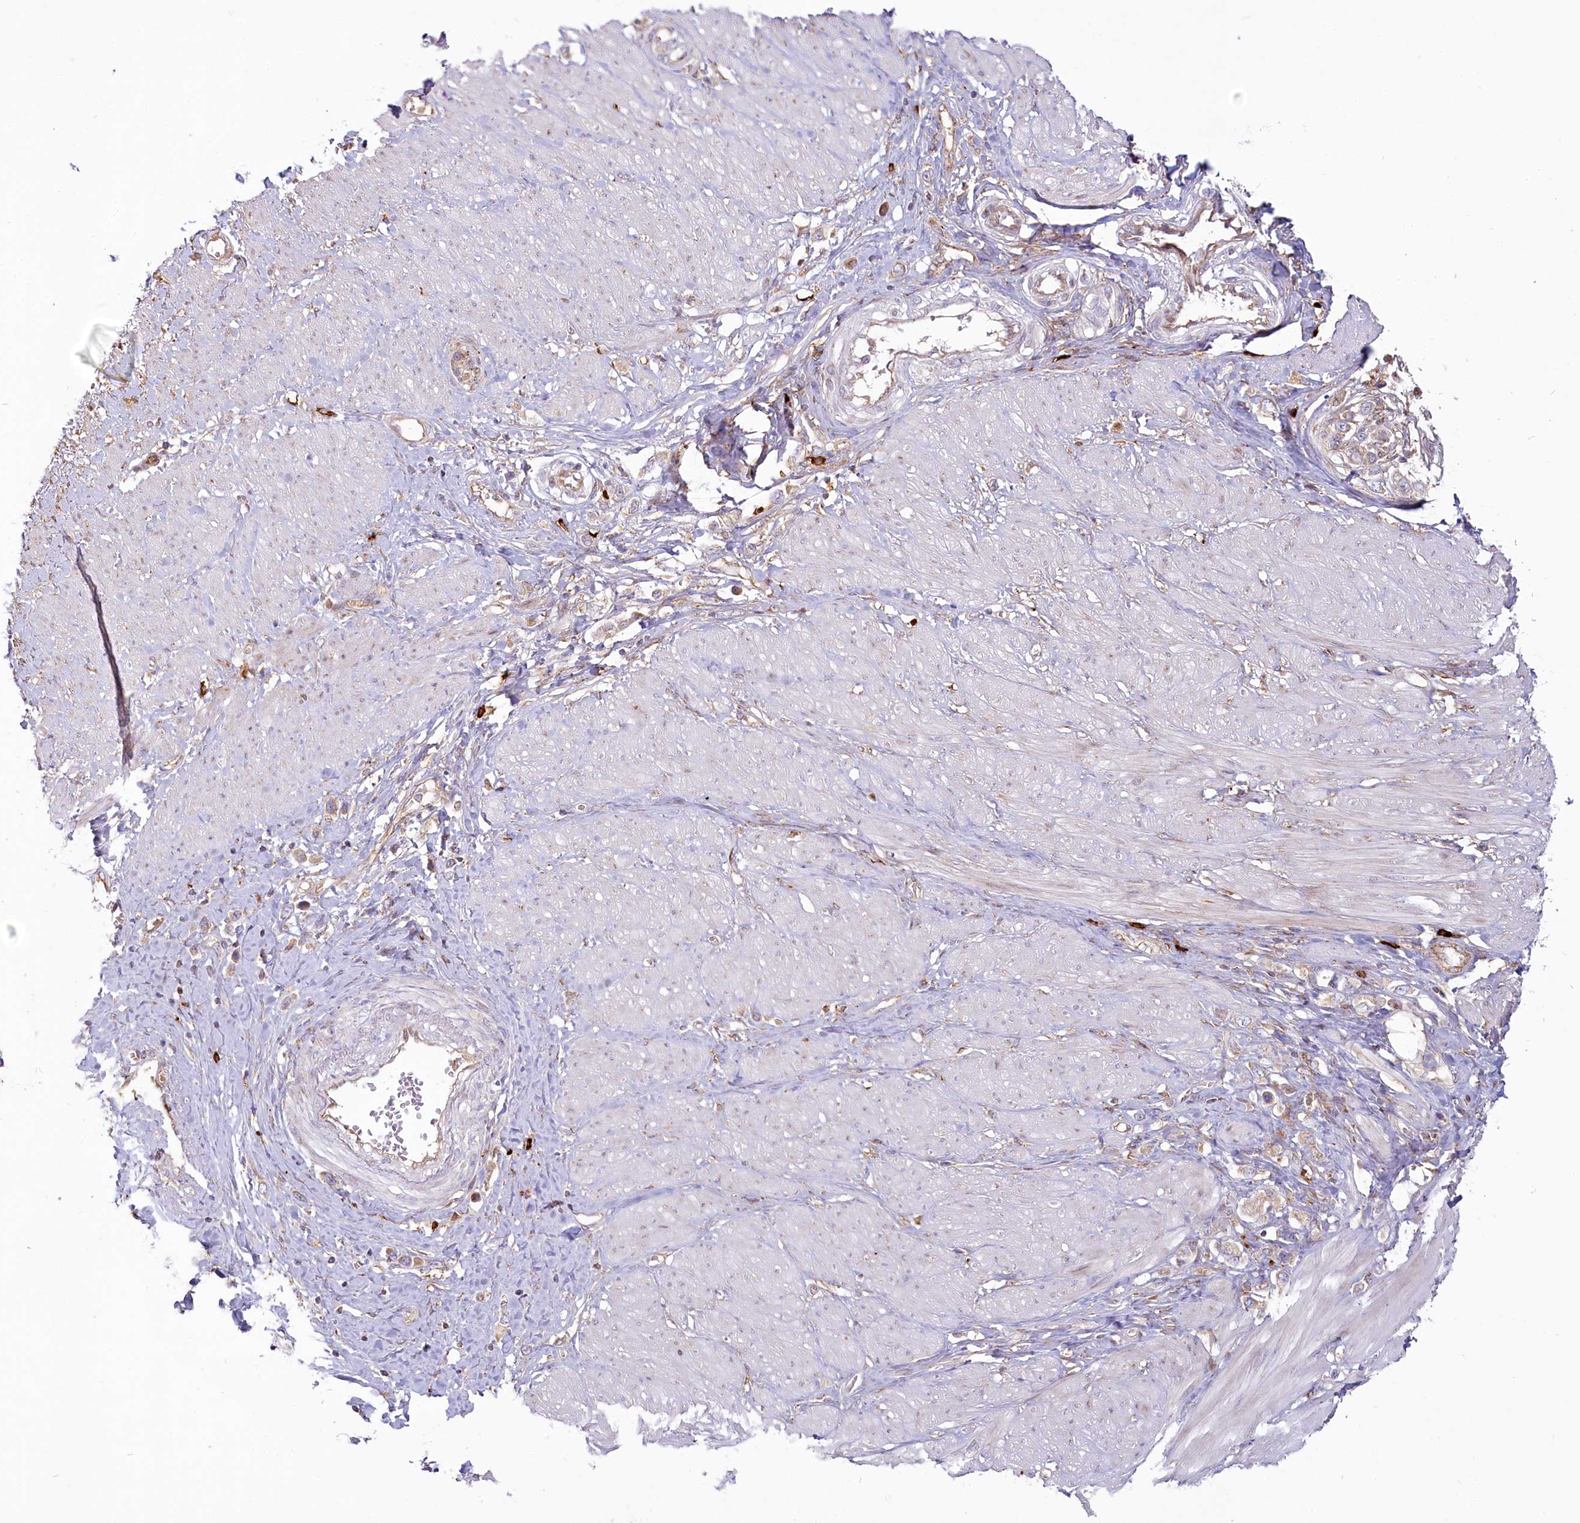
{"staining": {"intensity": "weak", "quantity": "25%-75%", "location": "cytoplasmic/membranous"}, "tissue": "stomach cancer", "cell_type": "Tumor cells", "image_type": "cancer", "snomed": [{"axis": "morphology", "description": "Adenocarcinoma, NOS"}, {"axis": "topography", "description": "Stomach"}], "caption": "Stomach cancer tissue displays weak cytoplasmic/membranous expression in about 25%-75% of tumor cells, visualized by immunohistochemistry.", "gene": "HARS2", "patient": {"sex": "female", "age": 65}}